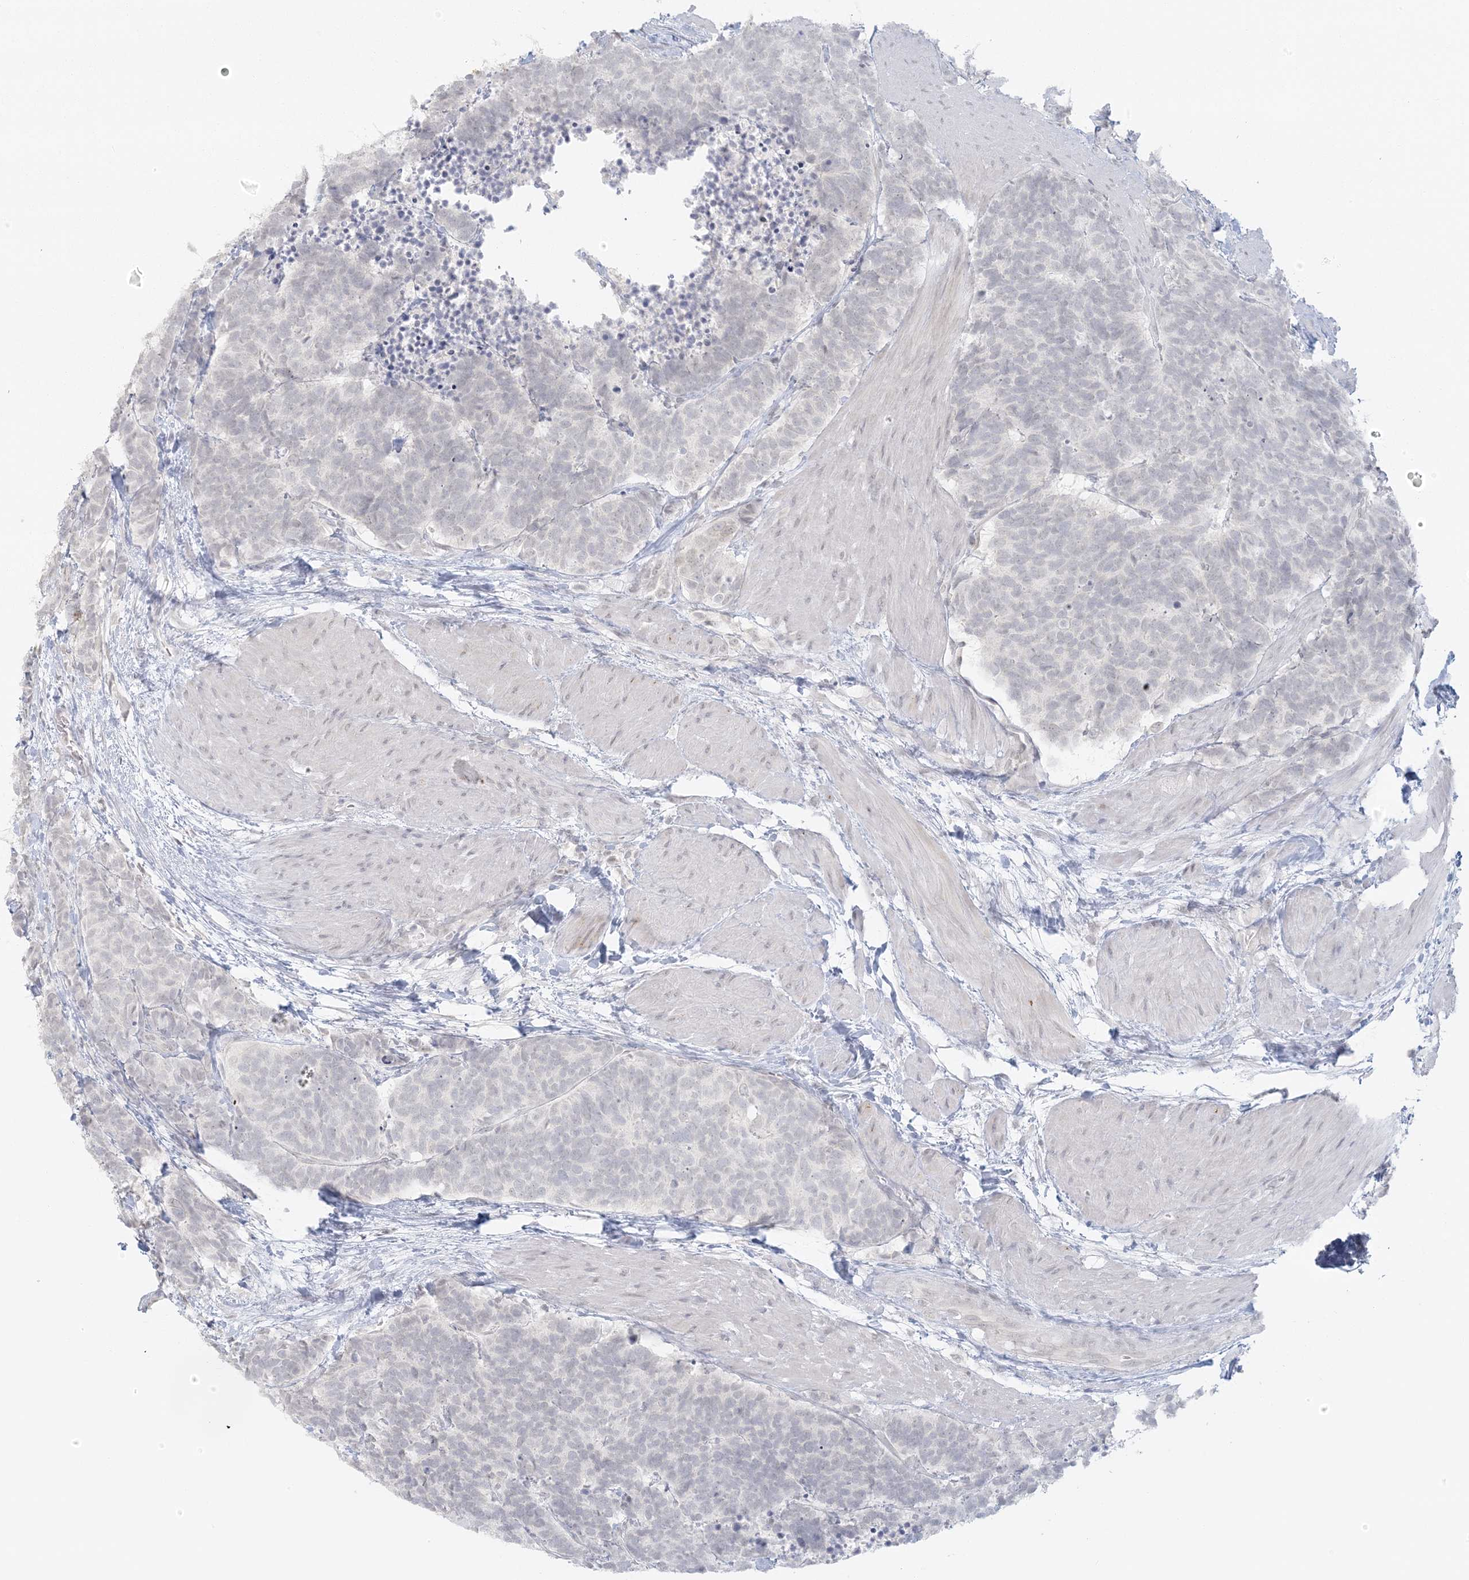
{"staining": {"intensity": "negative", "quantity": "none", "location": "none"}, "tissue": "carcinoid", "cell_type": "Tumor cells", "image_type": "cancer", "snomed": [{"axis": "morphology", "description": "Carcinoma, NOS"}, {"axis": "morphology", "description": "Carcinoid, malignant, NOS"}, {"axis": "topography", "description": "Urinary bladder"}], "caption": "Immunohistochemical staining of human carcinoid (malignant) shows no significant expression in tumor cells.", "gene": "LIPT1", "patient": {"sex": "male", "age": 57}}